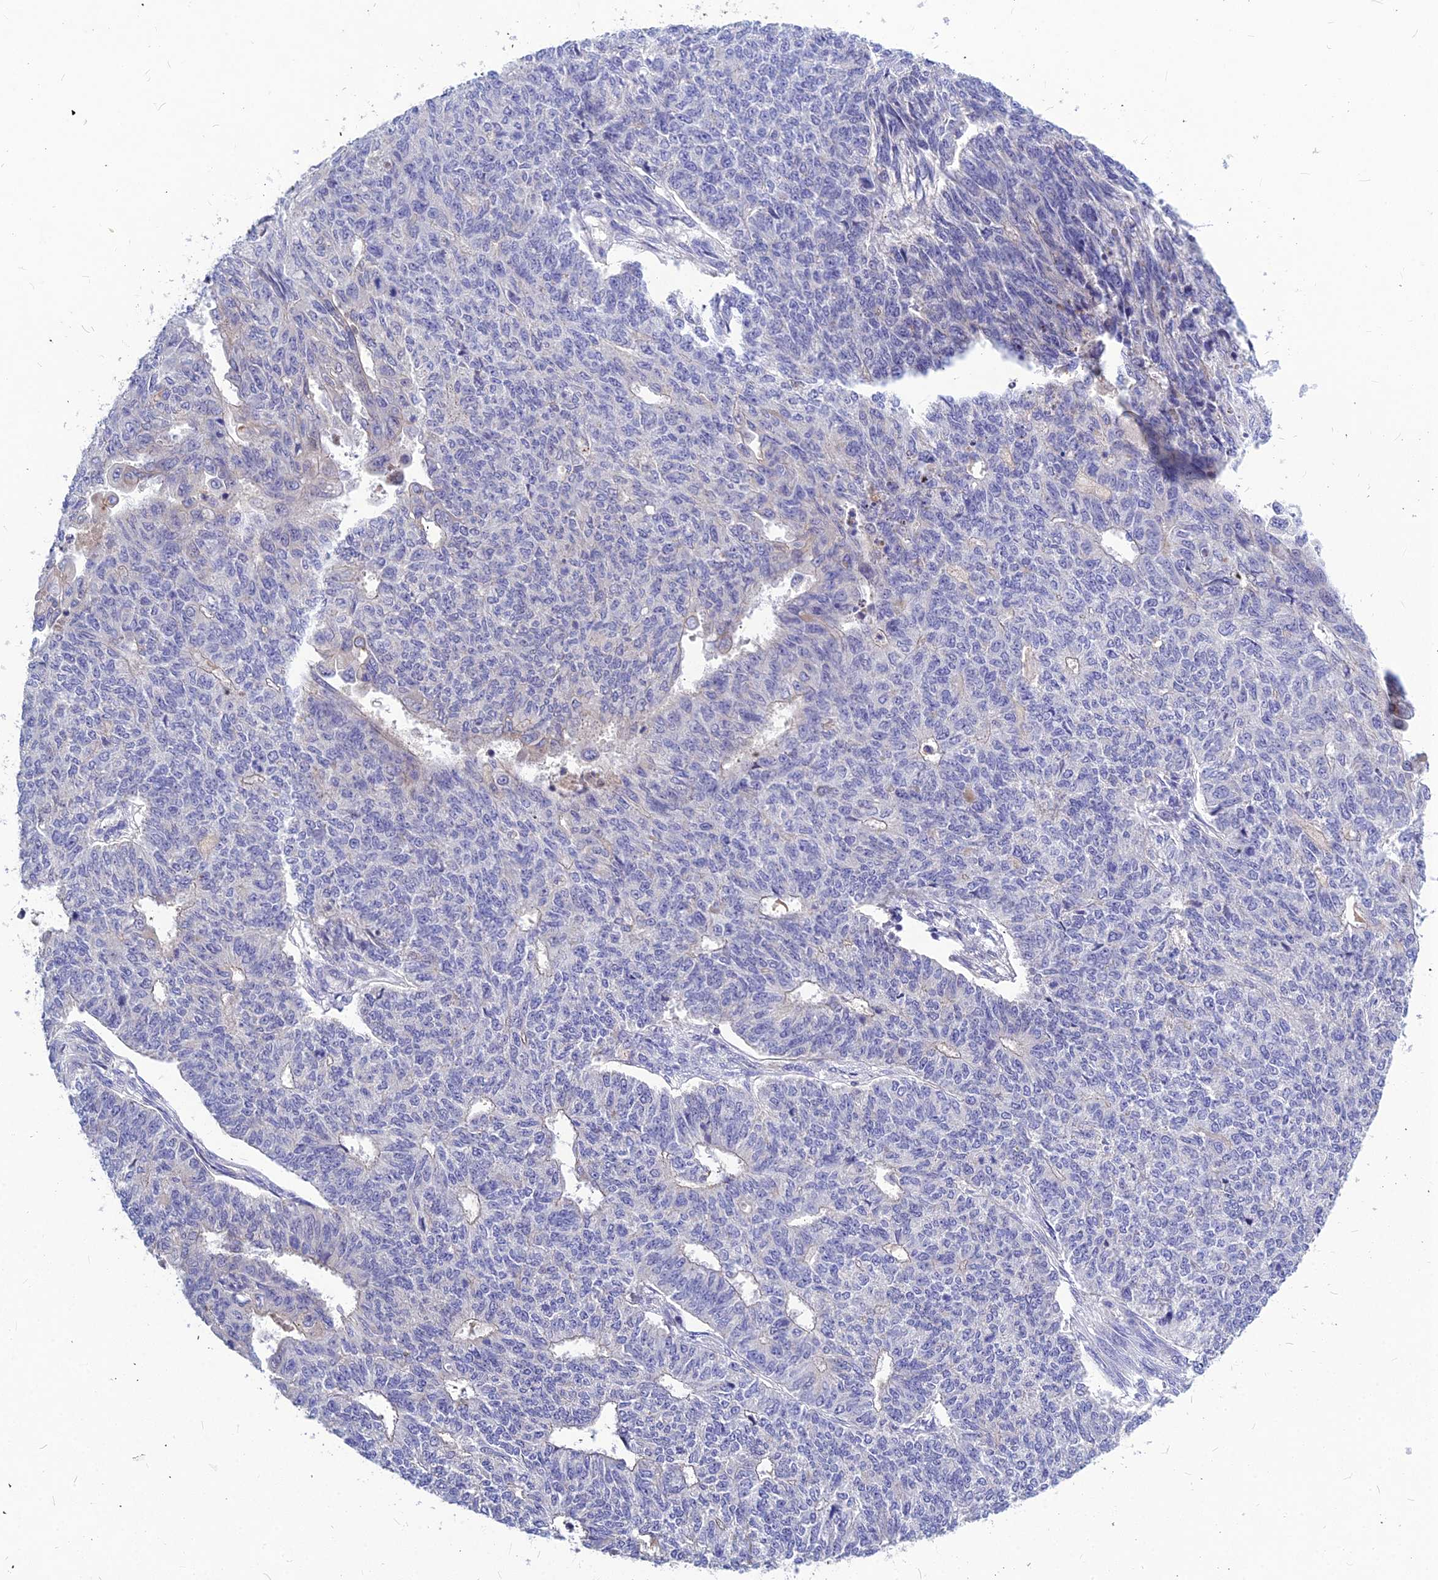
{"staining": {"intensity": "negative", "quantity": "none", "location": "none"}, "tissue": "endometrial cancer", "cell_type": "Tumor cells", "image_type": "cancer", "snomed": [{"axis": "morphology", "description": "Adenocarcinoma, NOS"}, {"axis": "topography", "description": "Endometrium"}], "caption": "The IHC histopathology image has no significant expression in tumor cells of endometrial adenocarcinoma tissue. (DAB (3,3'-diaminobenzidine) immunohistochemistry (IHC) with hematoxylin counter stain).", "gene": "DMRTA1", "patient": {"sex": "female", "age": 32}}